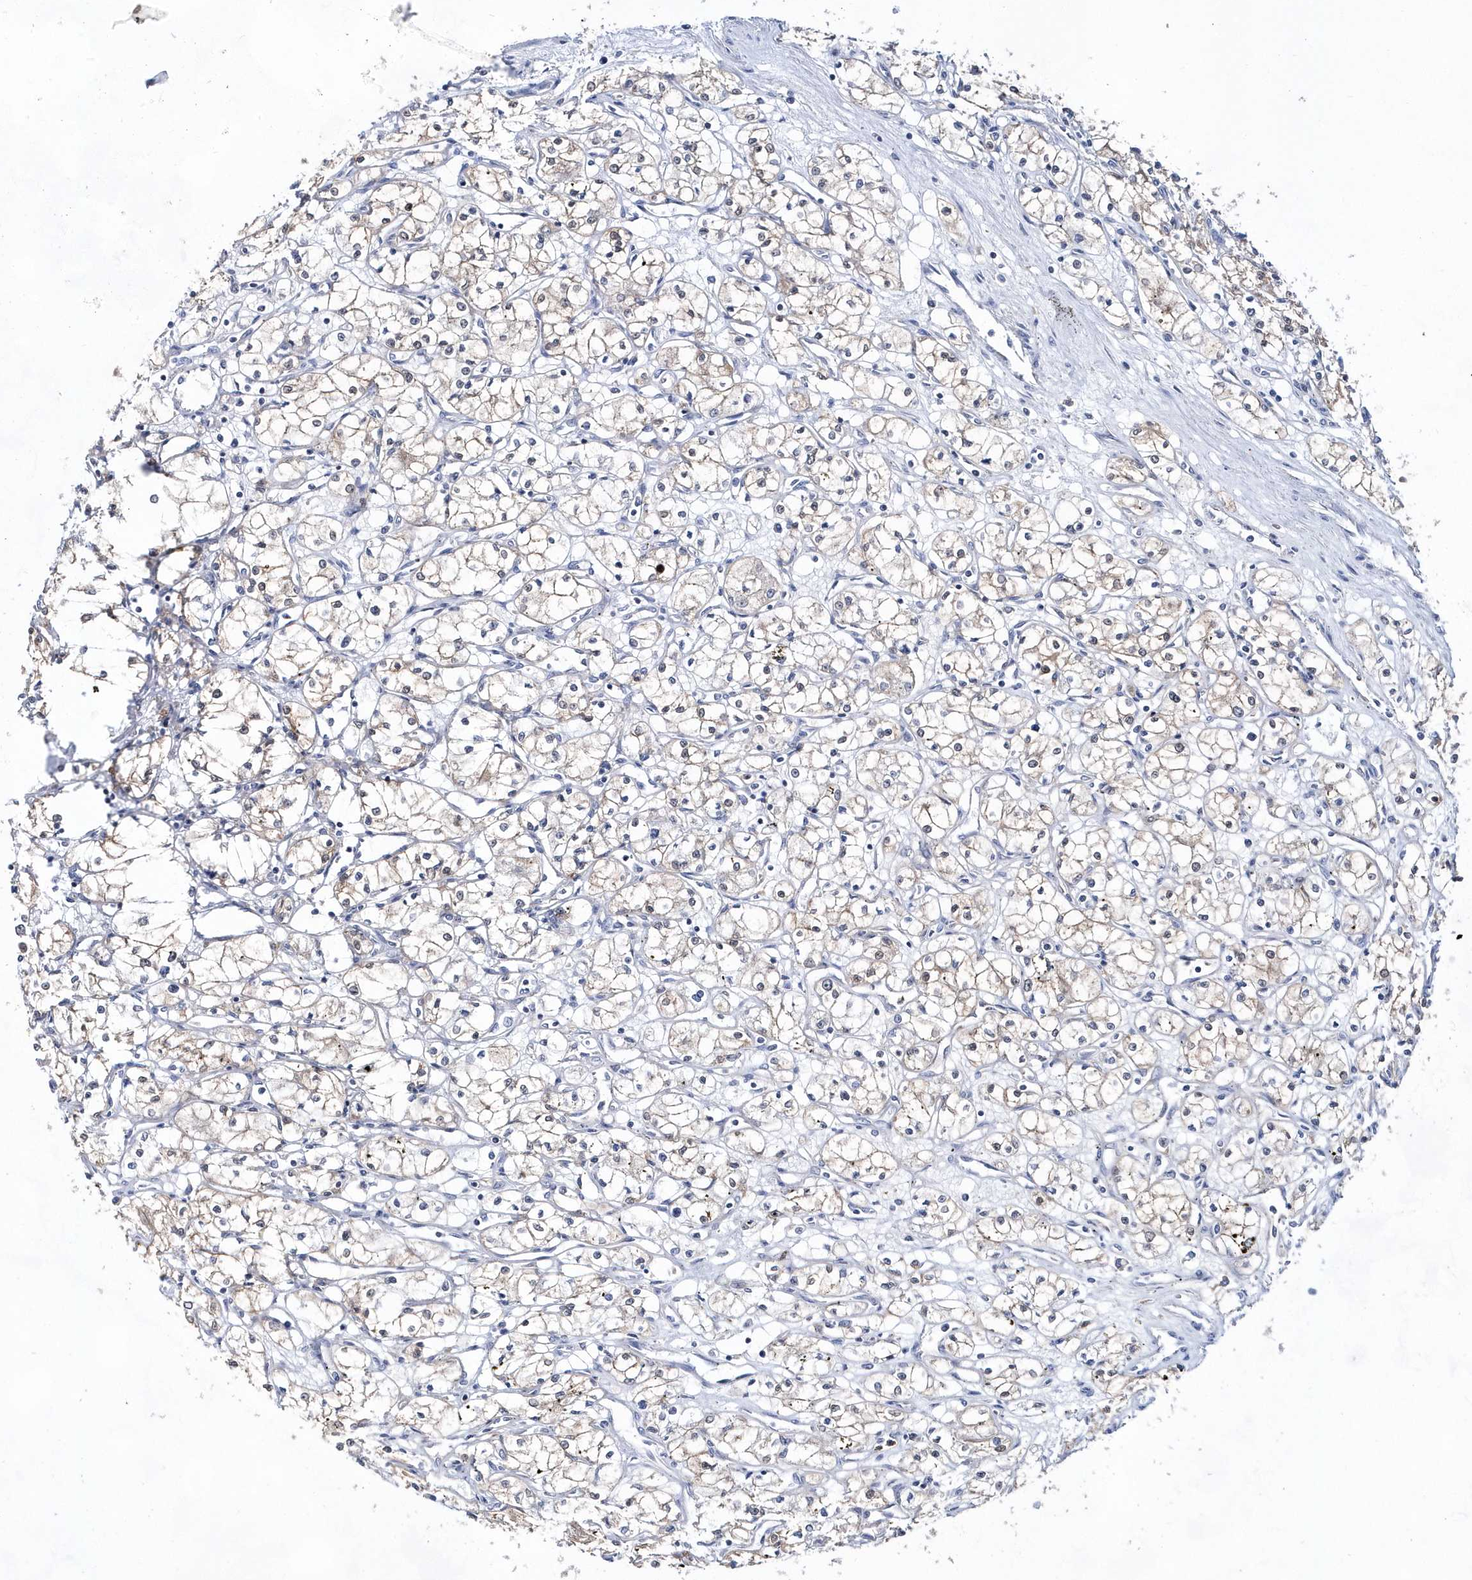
{"staining": {"intensity": "weak", "quantity": ">75%", "location": "cytoplasmic/membranous"}, "tissue": "renal cancer", "cell_type": "Tumor cells", "image_type": "cancer", "snomed": [{"axis": "morphology", "description": "Adenocarcinoma, NOS"}, {"axis": "topography", "description": "Kidney"}], "caption": "Immunohistochemical staining of adenocarcinoma (renal) demonstrates low levels of weak cytoplasmic/membranous protein expression in about >75% of tumor cells.", "gene": "BDH2", "patient": {"sex": "male", "age": 59}}